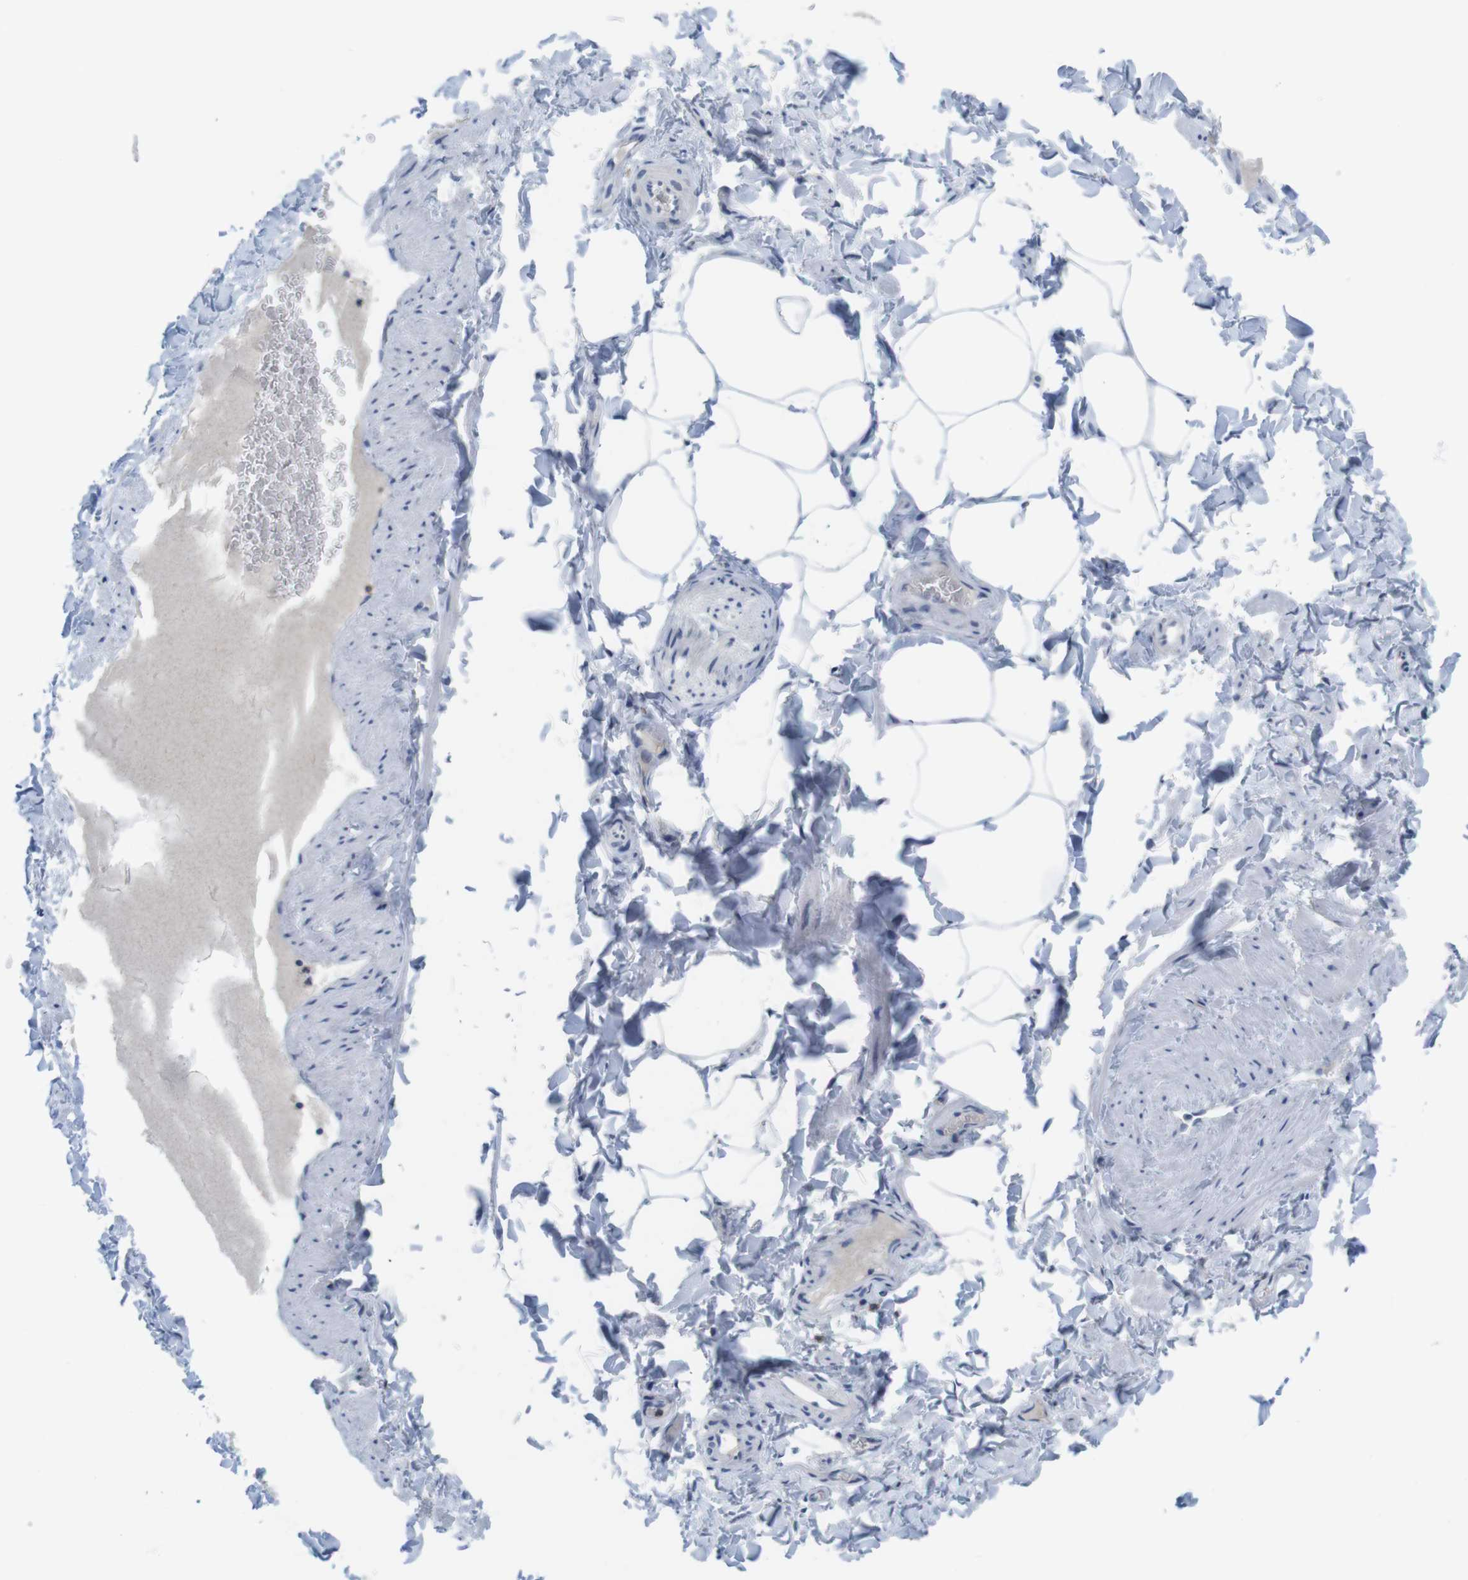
{"staining": {"intensity": "negative", "quantity": "none", "location": "none"}, "tissue": "adipose tissue", "cell_type": "Adipocytes", "image_type": "normal", "snomed": [{"axis": "morphology", "description": "Normal tissue, NOS"}, {"axis": "topography", "description": "Vascular tissue"}], "caption": "High power microscopy image of an immunohistochemistry histopathology image of normal adipose tissue, revealing no significant expression in adipocytes.", "gene": "CD5", "patient": {"sex": "male", "age": 41}}